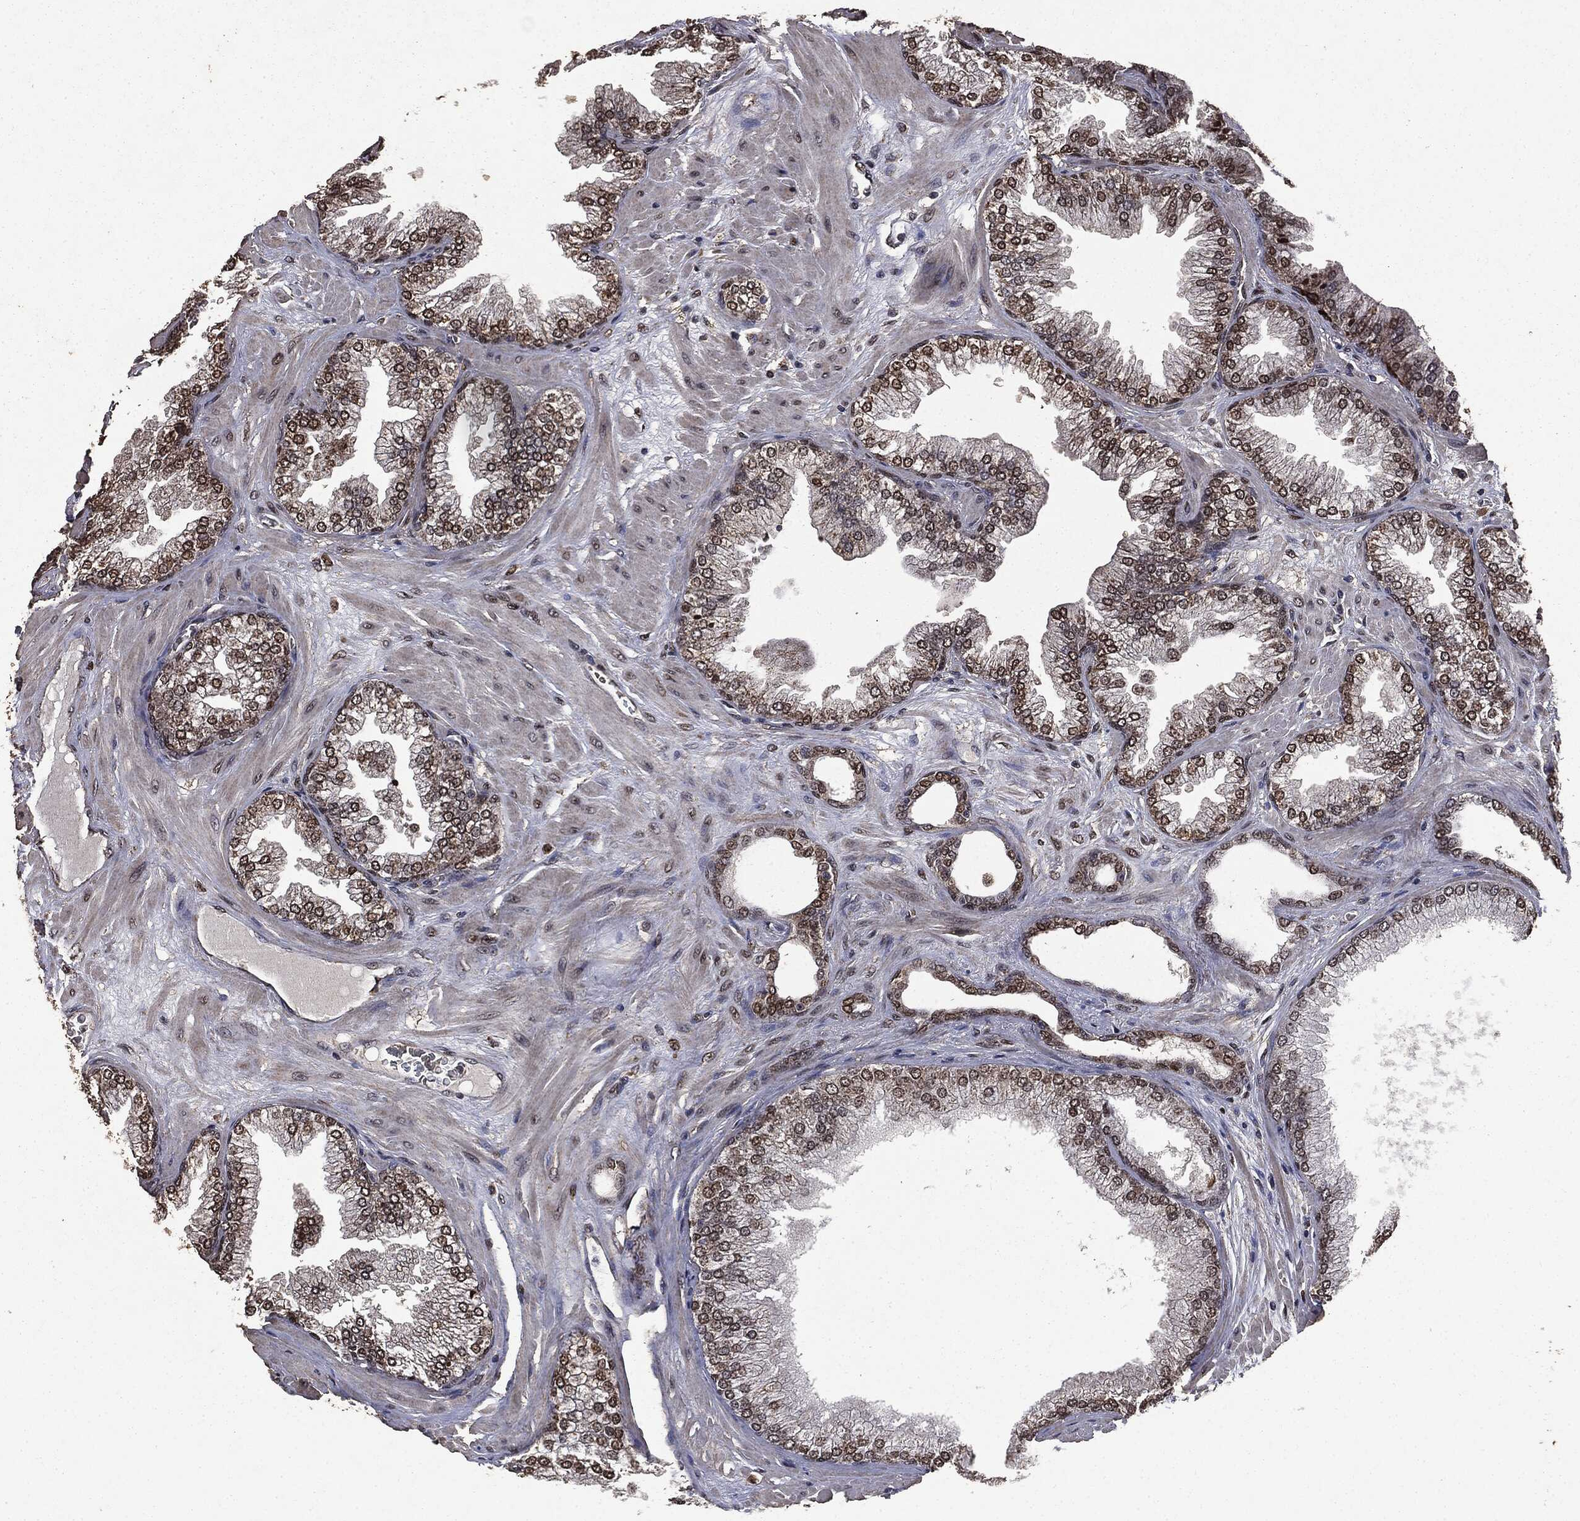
{"staining": {"intensity": "strong", "quantity": "25%-75%", "location": "cytoplasmic/membranous,nuclear"}, "tissue": "prostate cancer", "cell_type": "Tumor cells", "image_type": "cancer", "snomed": [{"axis": "morphology", "description": "Adenocarcinoma, Low grade"}, {"axis": "topography", "description": "Prostate"}], "caption": "Human low-grade adenocarcinoma (prostate) stained with a brown dye demonstrates strong cytoplasmic/membranous and nuclear positive positivity in approximately 25%-75% of tumor cells.", "gene": "PPP6R2", "patient": {"sex": "male", "age": 72}}